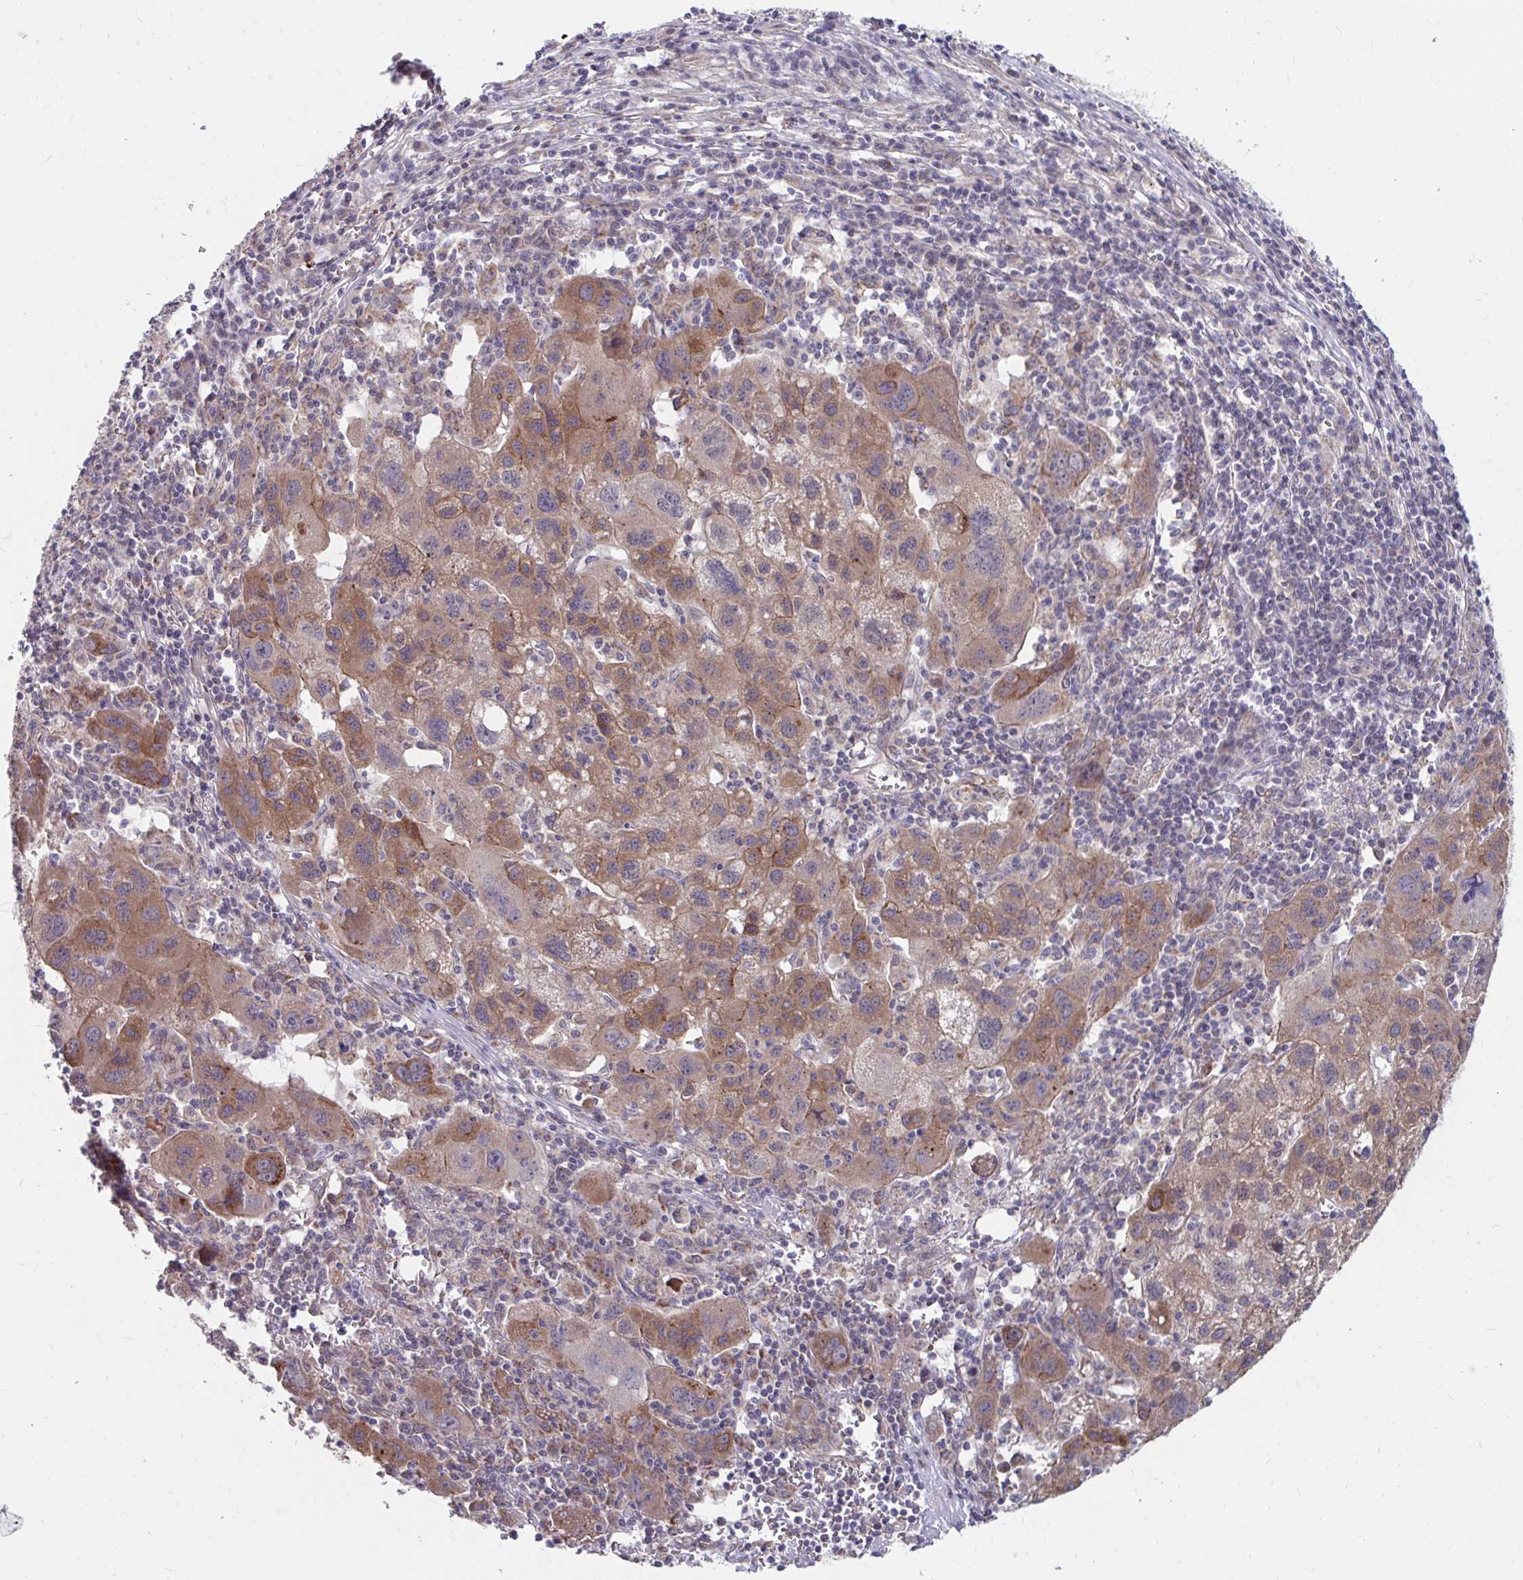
{"staining": {"intensity": "moderate", "quantity": ">75%", "location": "cytoplasmic/membranous"}, "tissue": "liver cancer", "cell_type": "Tumor cells", "image_type": "cancer", "snomed": [{"axis": "morphology", "description": "Carcinoma, Hepatocellular, NOS"}, {"axis": "topography", "description": "Liver"}], "caption": "This photomicrograph displays liver hepatocellular carcinoma stained with immunohistochemistry to label a protein in brown. The cytoplasmic/membranous of tumor cells show moderate positivity for the protein. Nuclei are counter-stained blue.", "gene": "ITPR2", "patient": {"sex": "female", "age": 77}}